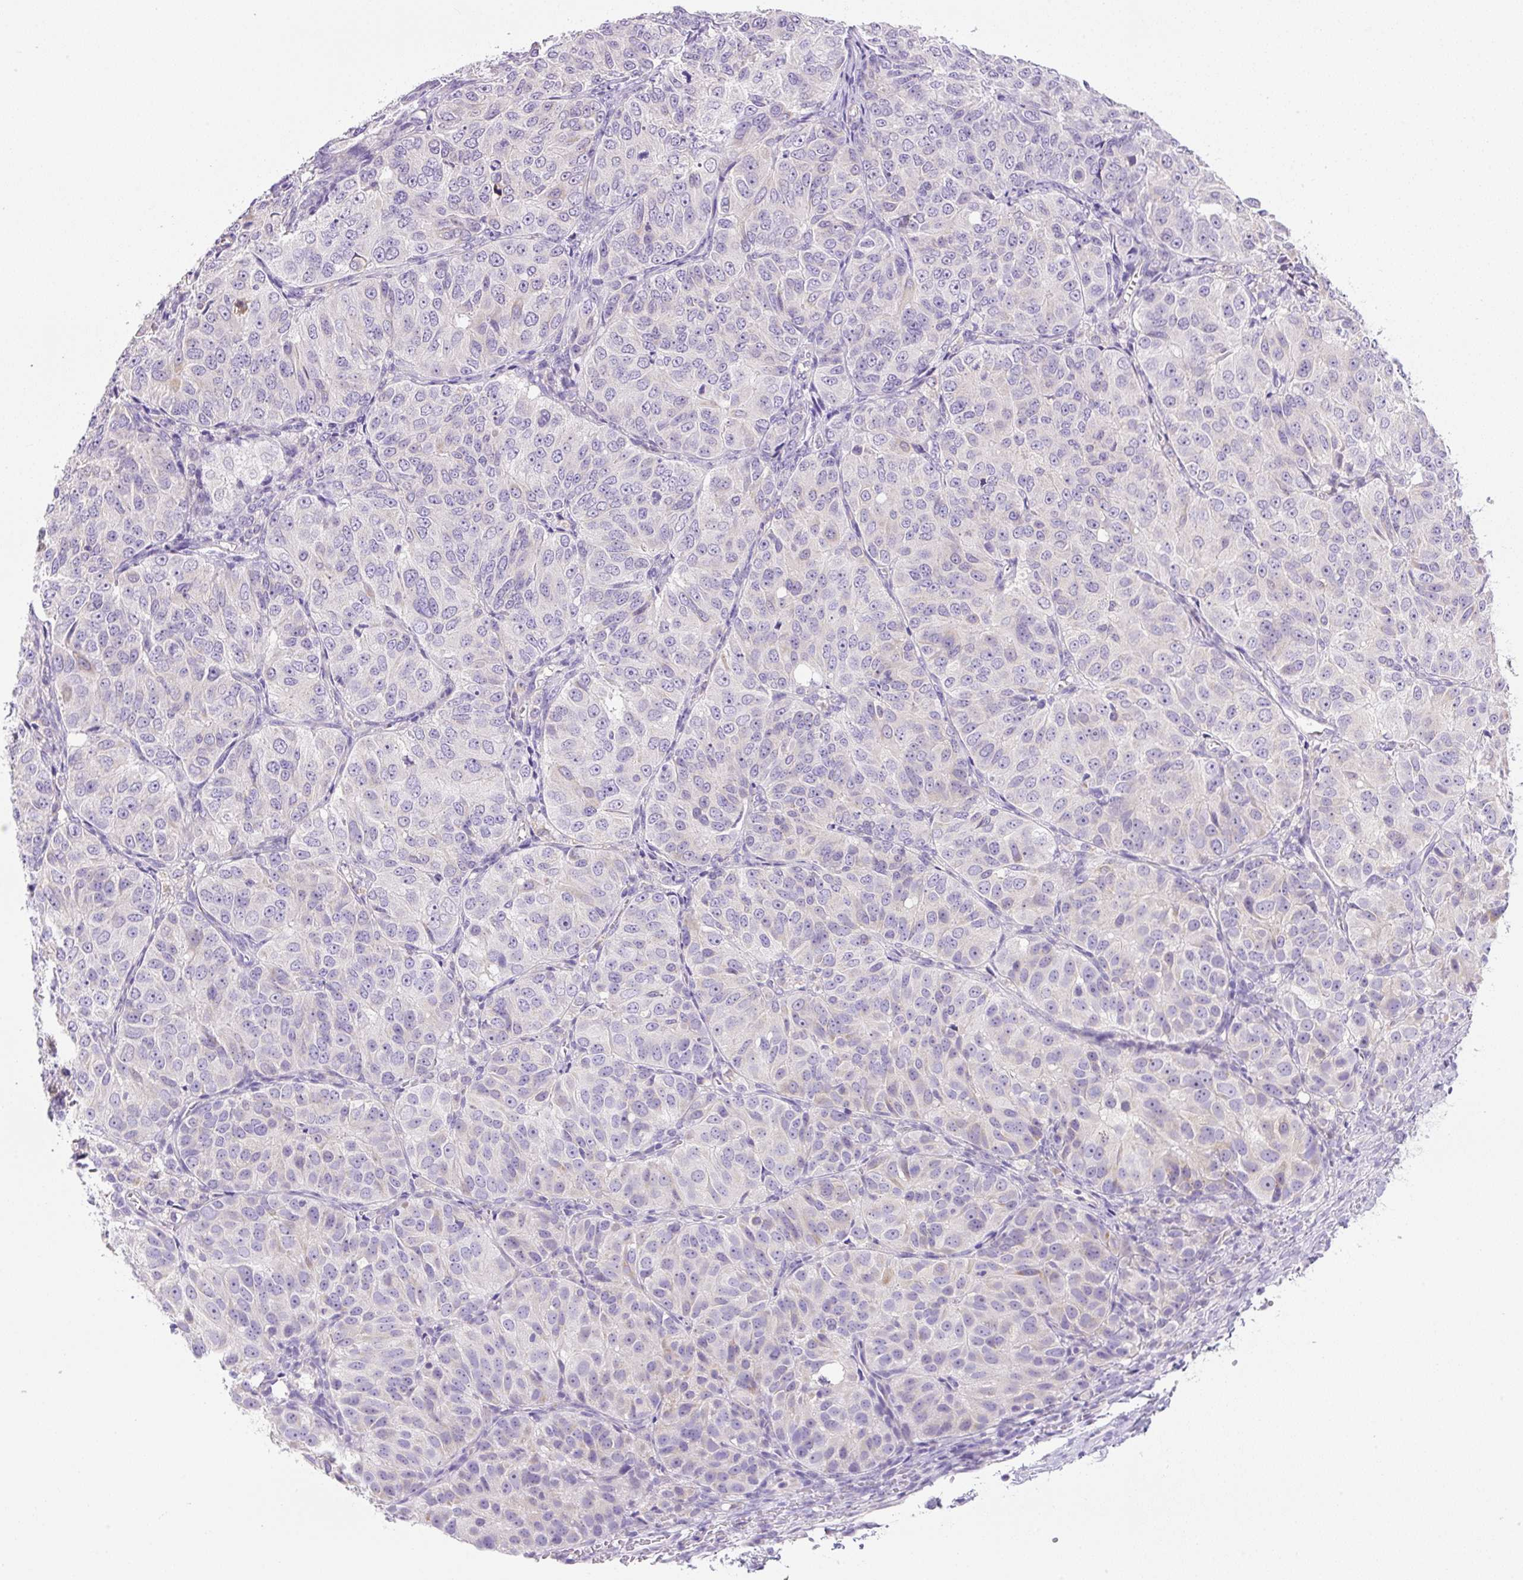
{"staining": {"intensity": "negative", "quantity": "none", "location": "none"}, "tissue": "ovarian cancer", "cell_type": "Tumor cells", "image_type": "cancer", "snomed": [{"axis": "morphology", "description": "Carcinoma, endometroid"}, {"axis": "topography", "description": "Ovary"}], "caption": "Ovarian endometroid carcinoma was stained to show a protein in brown. There is no significant positivity in tumor cells.", "gene": "NDST3", "patient": {"sex": "female", "age": 51}}